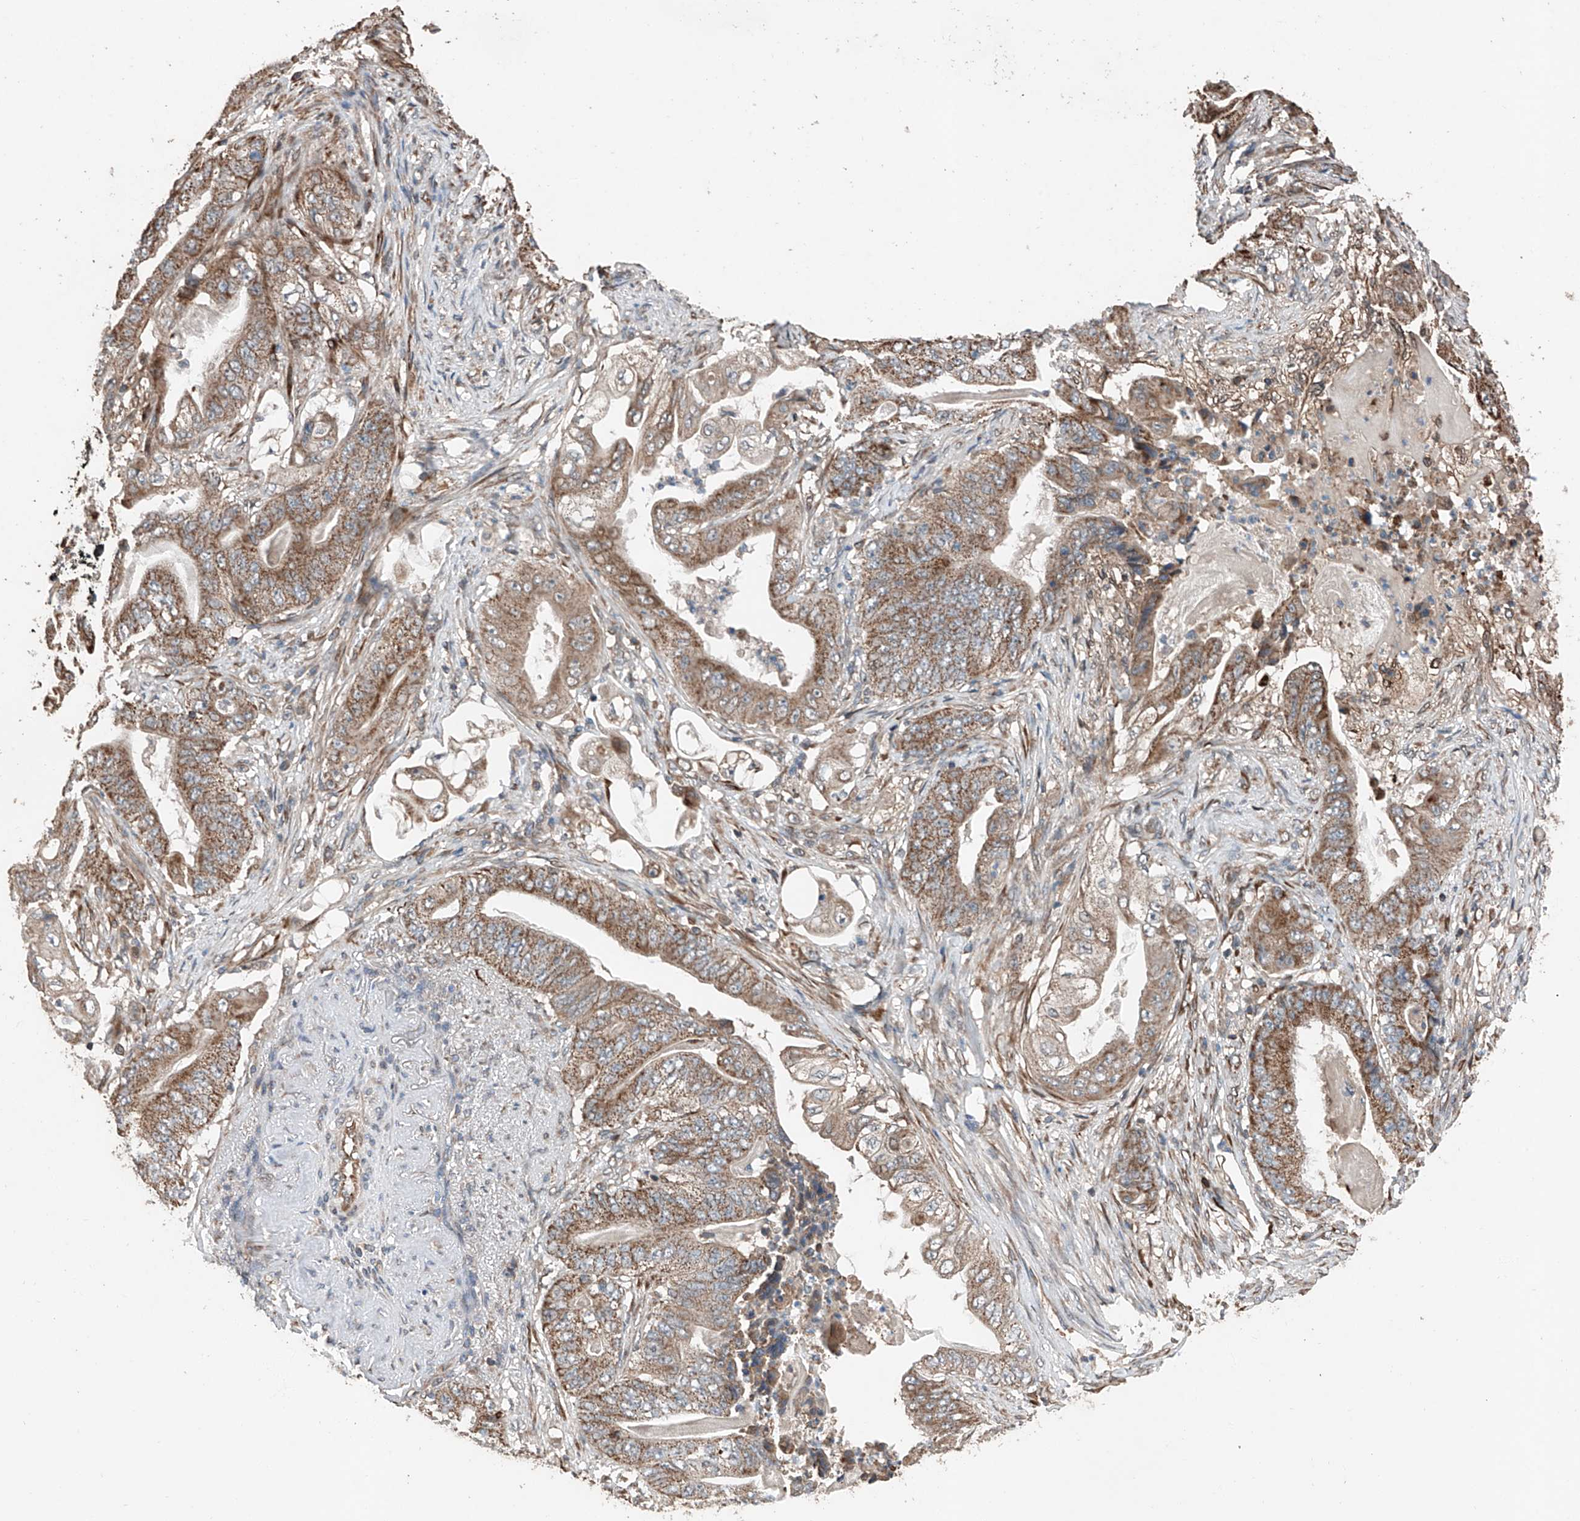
{"staining": {"intensity": "moderate", "quantity": ">75%", "location": "cytoplasmic/membranous"}, "tissue": "stomach cancer", "cell_type": "Tumor cells", "image_type": "cancer", "snomed": [{"axis": "morphology", "description": "Adenocarcinoma, NOS"}, {"axis": "topography", "description": "Stomach"}], "caption": "Immunohistochemistry (IHC) micrograph of human stomach cancer stained for a protein (brown), which reveals medium levels of moderate cytoplasmic/membranous positivity in approximately >75% of tumor cells.", "gene": "AP4B1", "patient": {"sex": "female", "age": 73}}